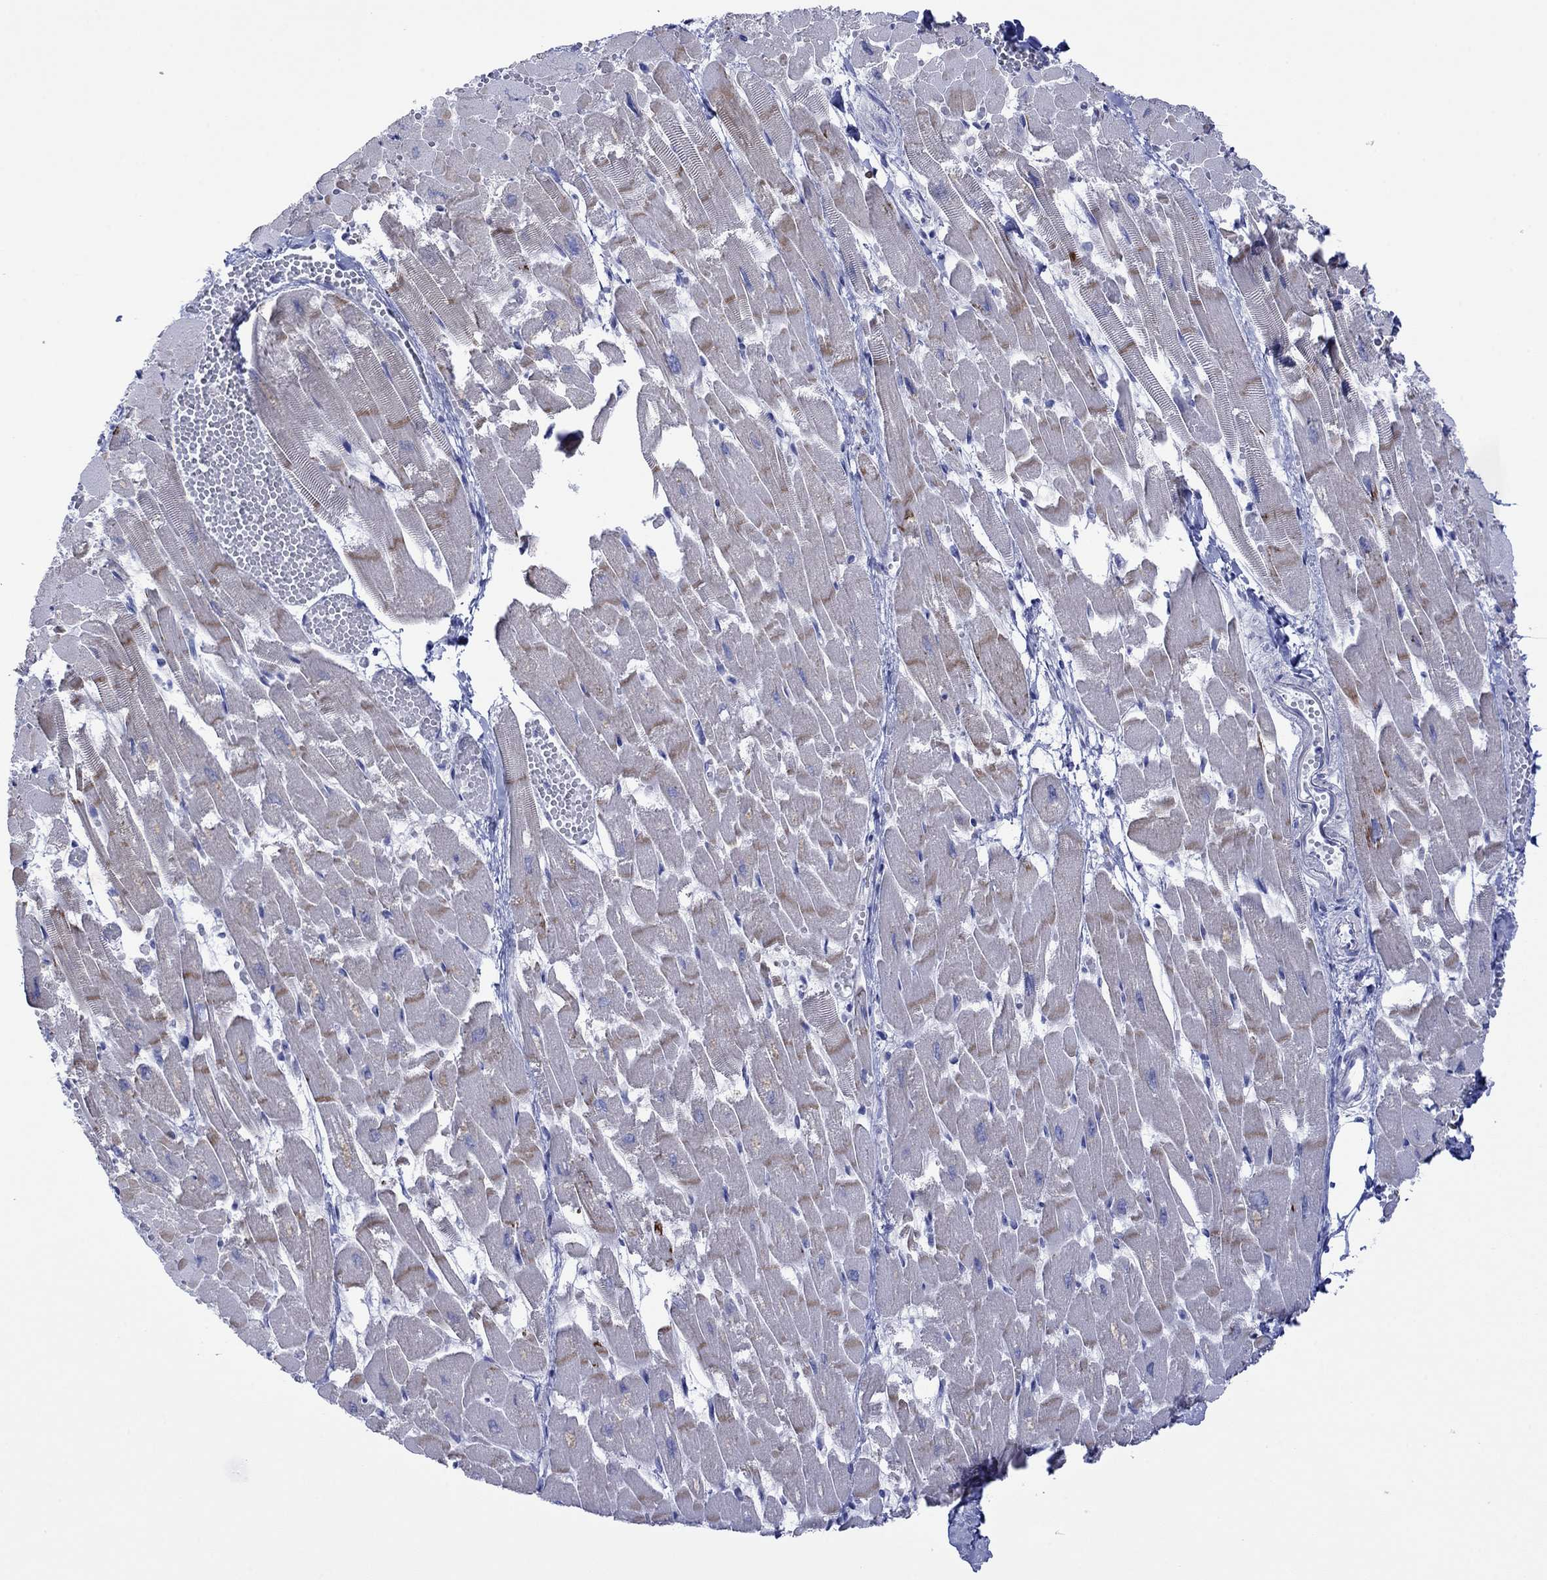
{"staining": {"intensity": "weak", "quantity": "25%-75%", "location": "cytoplasmic/membranous"}, "tissue": "heart muscle", "cell_type": "Cardiomyocytes", "image_type": "normal", "snomed": [{"axis": "morphology", "description": "Normal tissue, NOS"}, {"axis": "topography", "description": "Heart"}], "caption": "Heart muscle stained for a protein (brown) displays weak cytoplasmic/membranous positive positivity in approximately 25%-75% of cardiomyocytes.", "gene": "MLANA", "patient": {"sex": "female", "age": 52}}